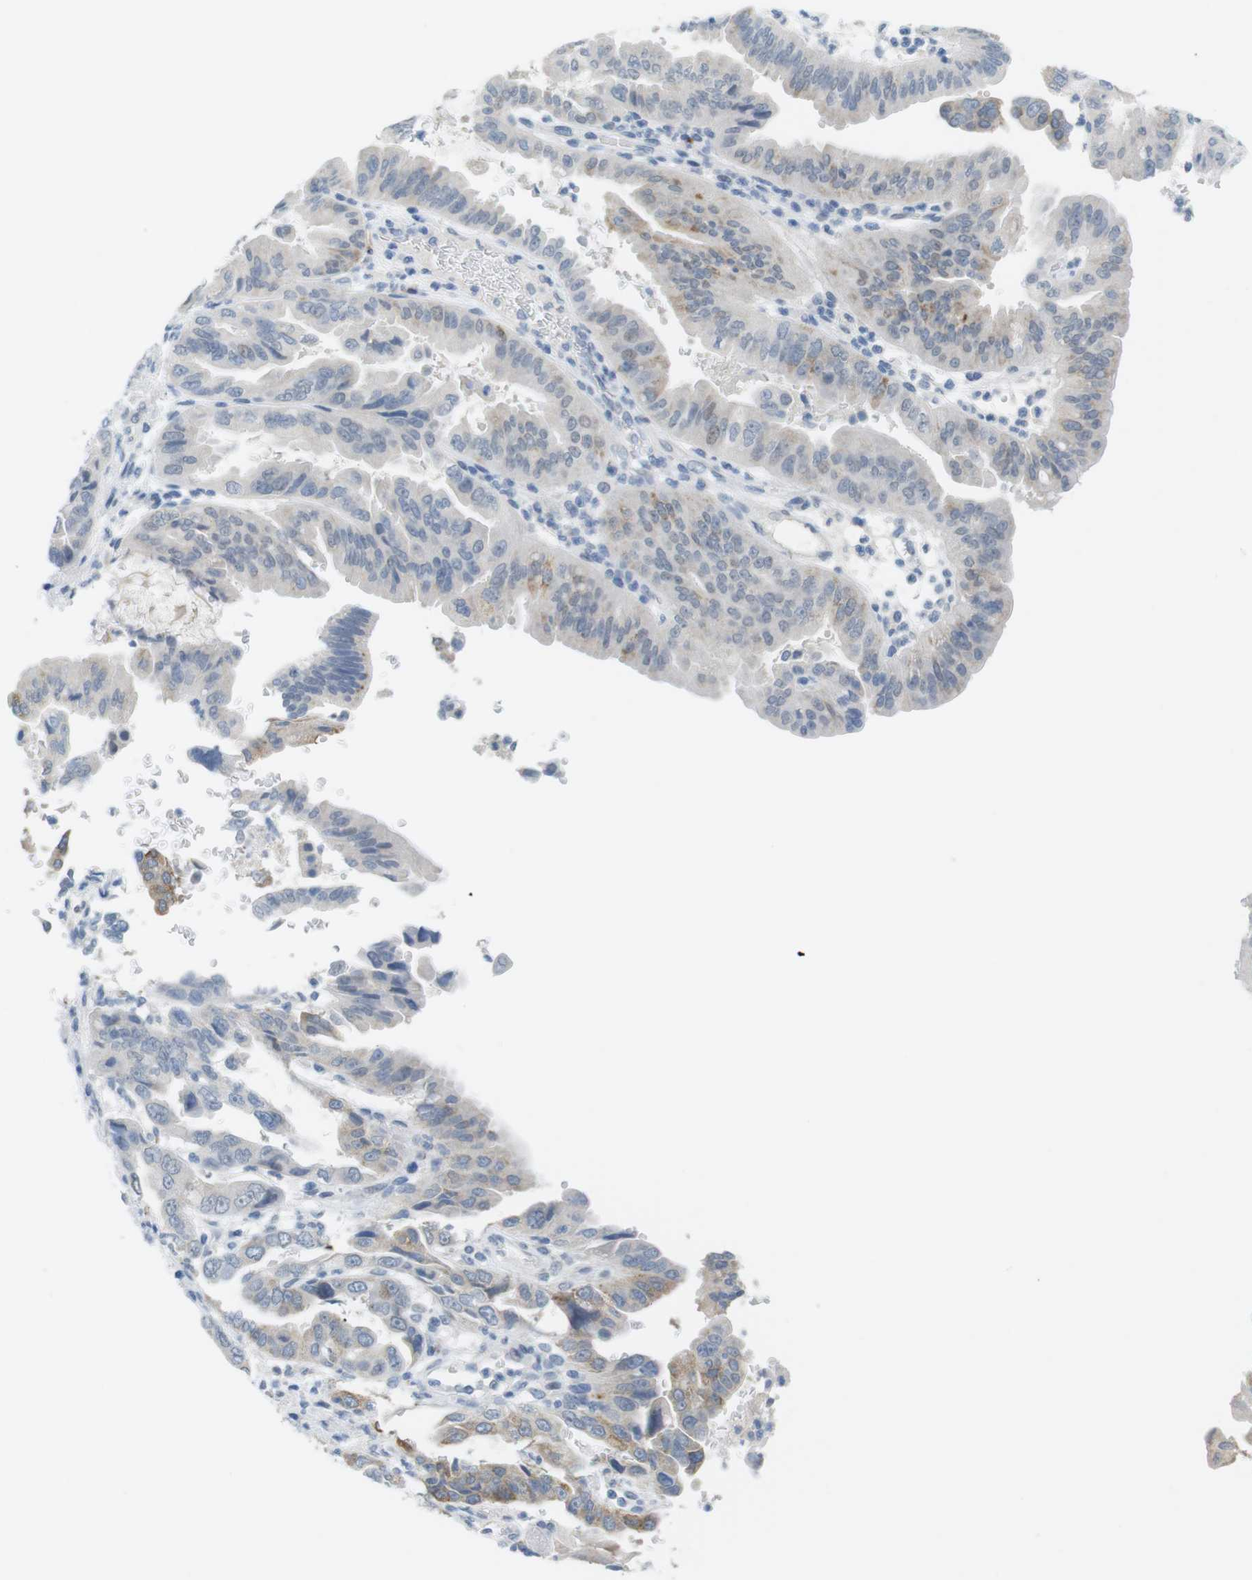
{"staining": {"intensity": "weak", "quantity": "<25%", "location": "cytoplasmic/membranous"}, "tissue": "pancreatic cancer", "cell_type": "Tumor cells", "image_type": "cancer", "snomed": [{"axis": "morphology", "description": "Adenocarcinoma, NOS"}, {"axis": "topography", "description": "Pancreas"}], "caption": "High magnification brightfield microscopy of pancreatic cancer stained with DAB (brown) and counterstained with hematoxylin (blue): tumor cells show no significant expression. (Stains: DAB immunohistochemistry with hematoxylin counter stain, Microscopy: brightfield microscopy at high magnification).", "gene": "YIPF1", "patient": {"sex": "male", "age": 70}}